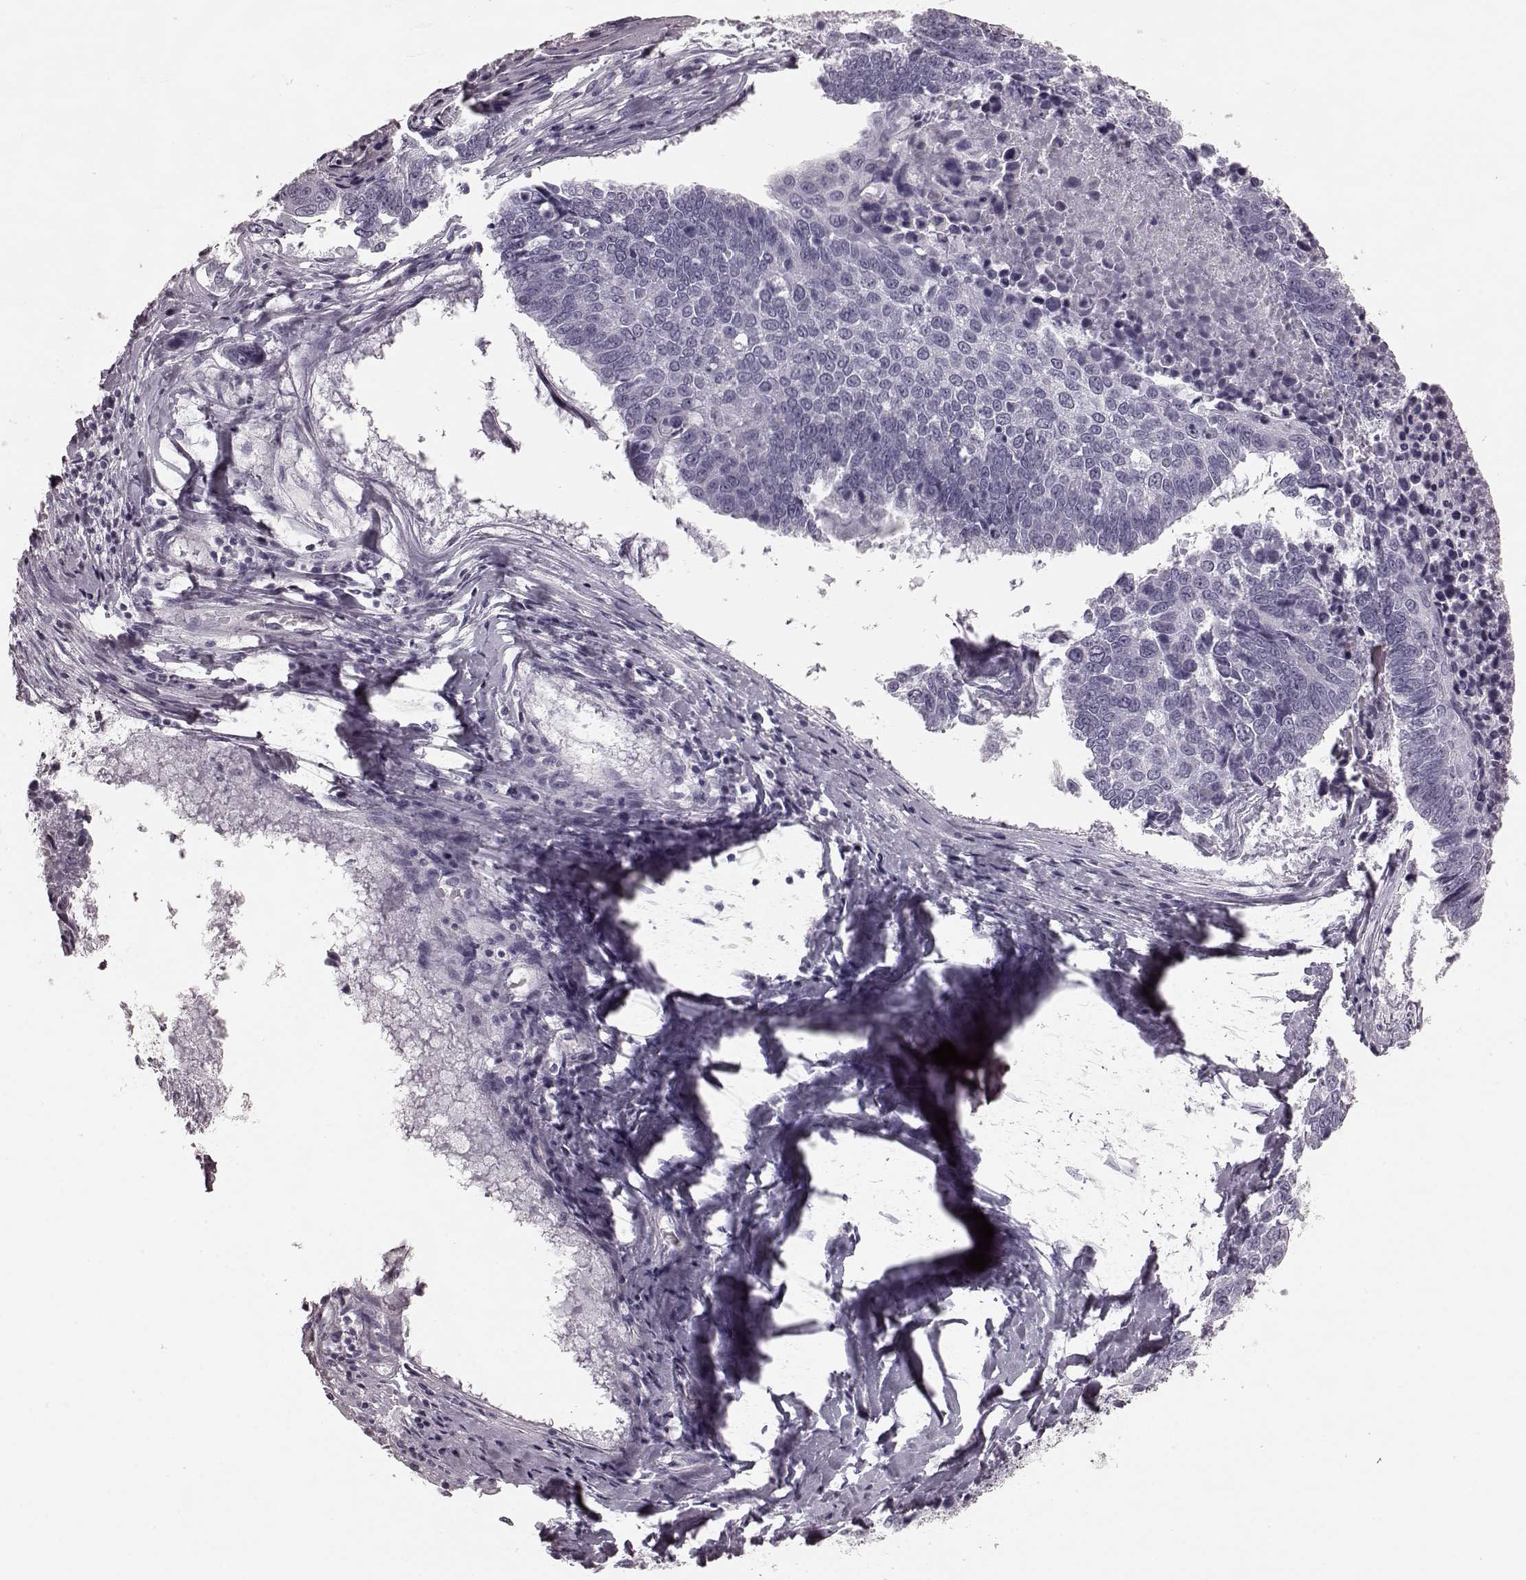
{"staining": {"intensity": "negative", "quantity": "none", "location": "none"}, "tissue": "lung cancer", "cell_type": "Tumor cells", "image_type": "cancer", "snomed": [{"axis": "morphology", "description": "Squamous cell carcinoma, NOS"}, {"axis": "topography", "description": "Lung"}], "caption": "Photomicrograph shows no significant protein staining in tumor cells of squamous cell carcinoma (lung).", "gene": "TRPM1", "patient": {"sex": "male", "age": 73}}